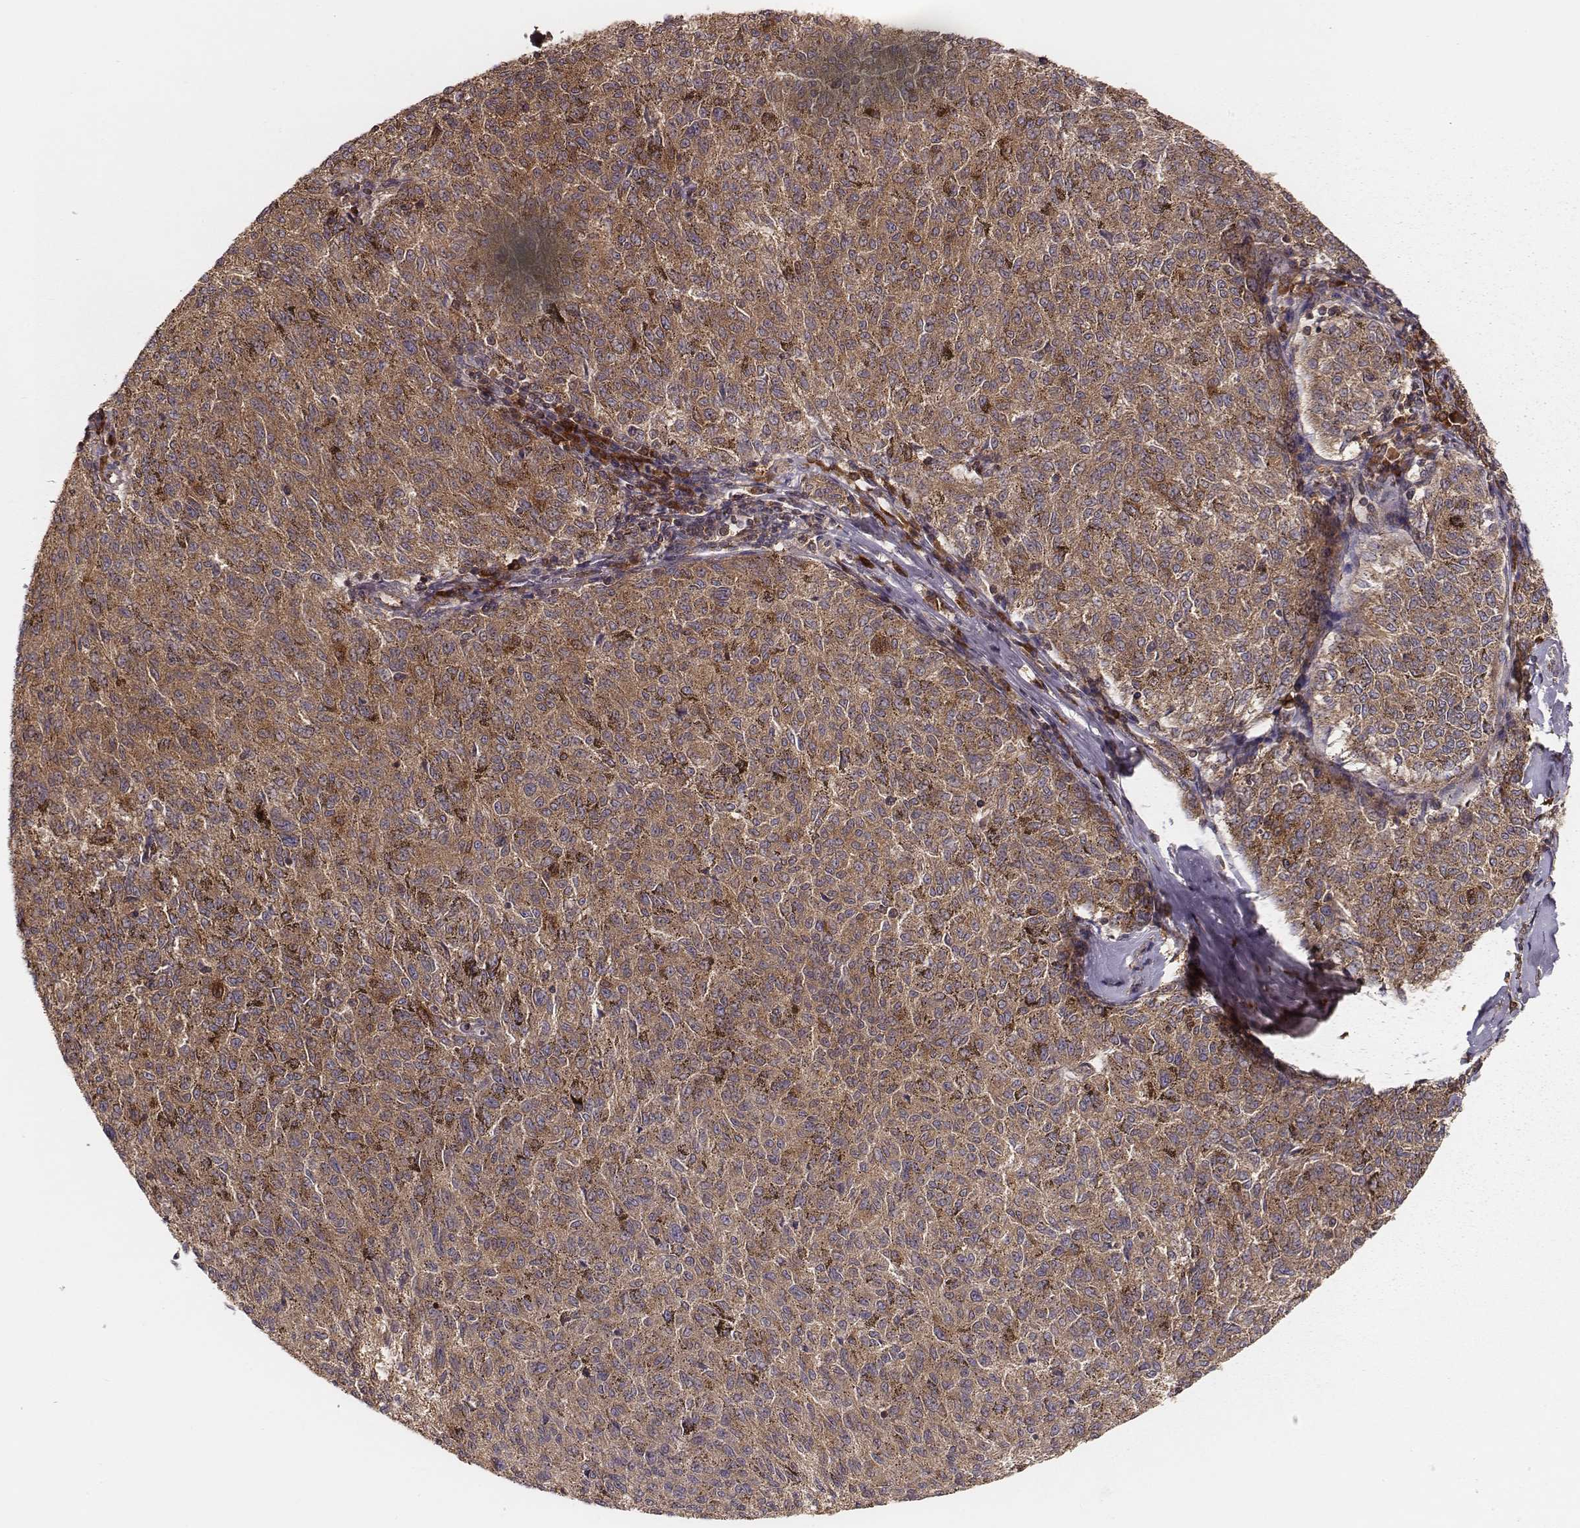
{"staining": {"intensity": "moderate", "quantity": ">75%", "location": "cytoplasmic/membranous"}, "tissue": "melanoma", "cell_type": "Tumor cells", "image_type": "cancer", "snomed": [{"axis": "morphology", "description": "Malignant melanoma, NOS"}, {"axis": "topography", "description": "Skin"}], "caption": "Protein staining exhibits moderate cytoplasmic/membranous positivity in approximately >75% of tumor cells in malignant melanoma.", "gene": "CARS1", "patient": {"sex": "female", "age": 72}}